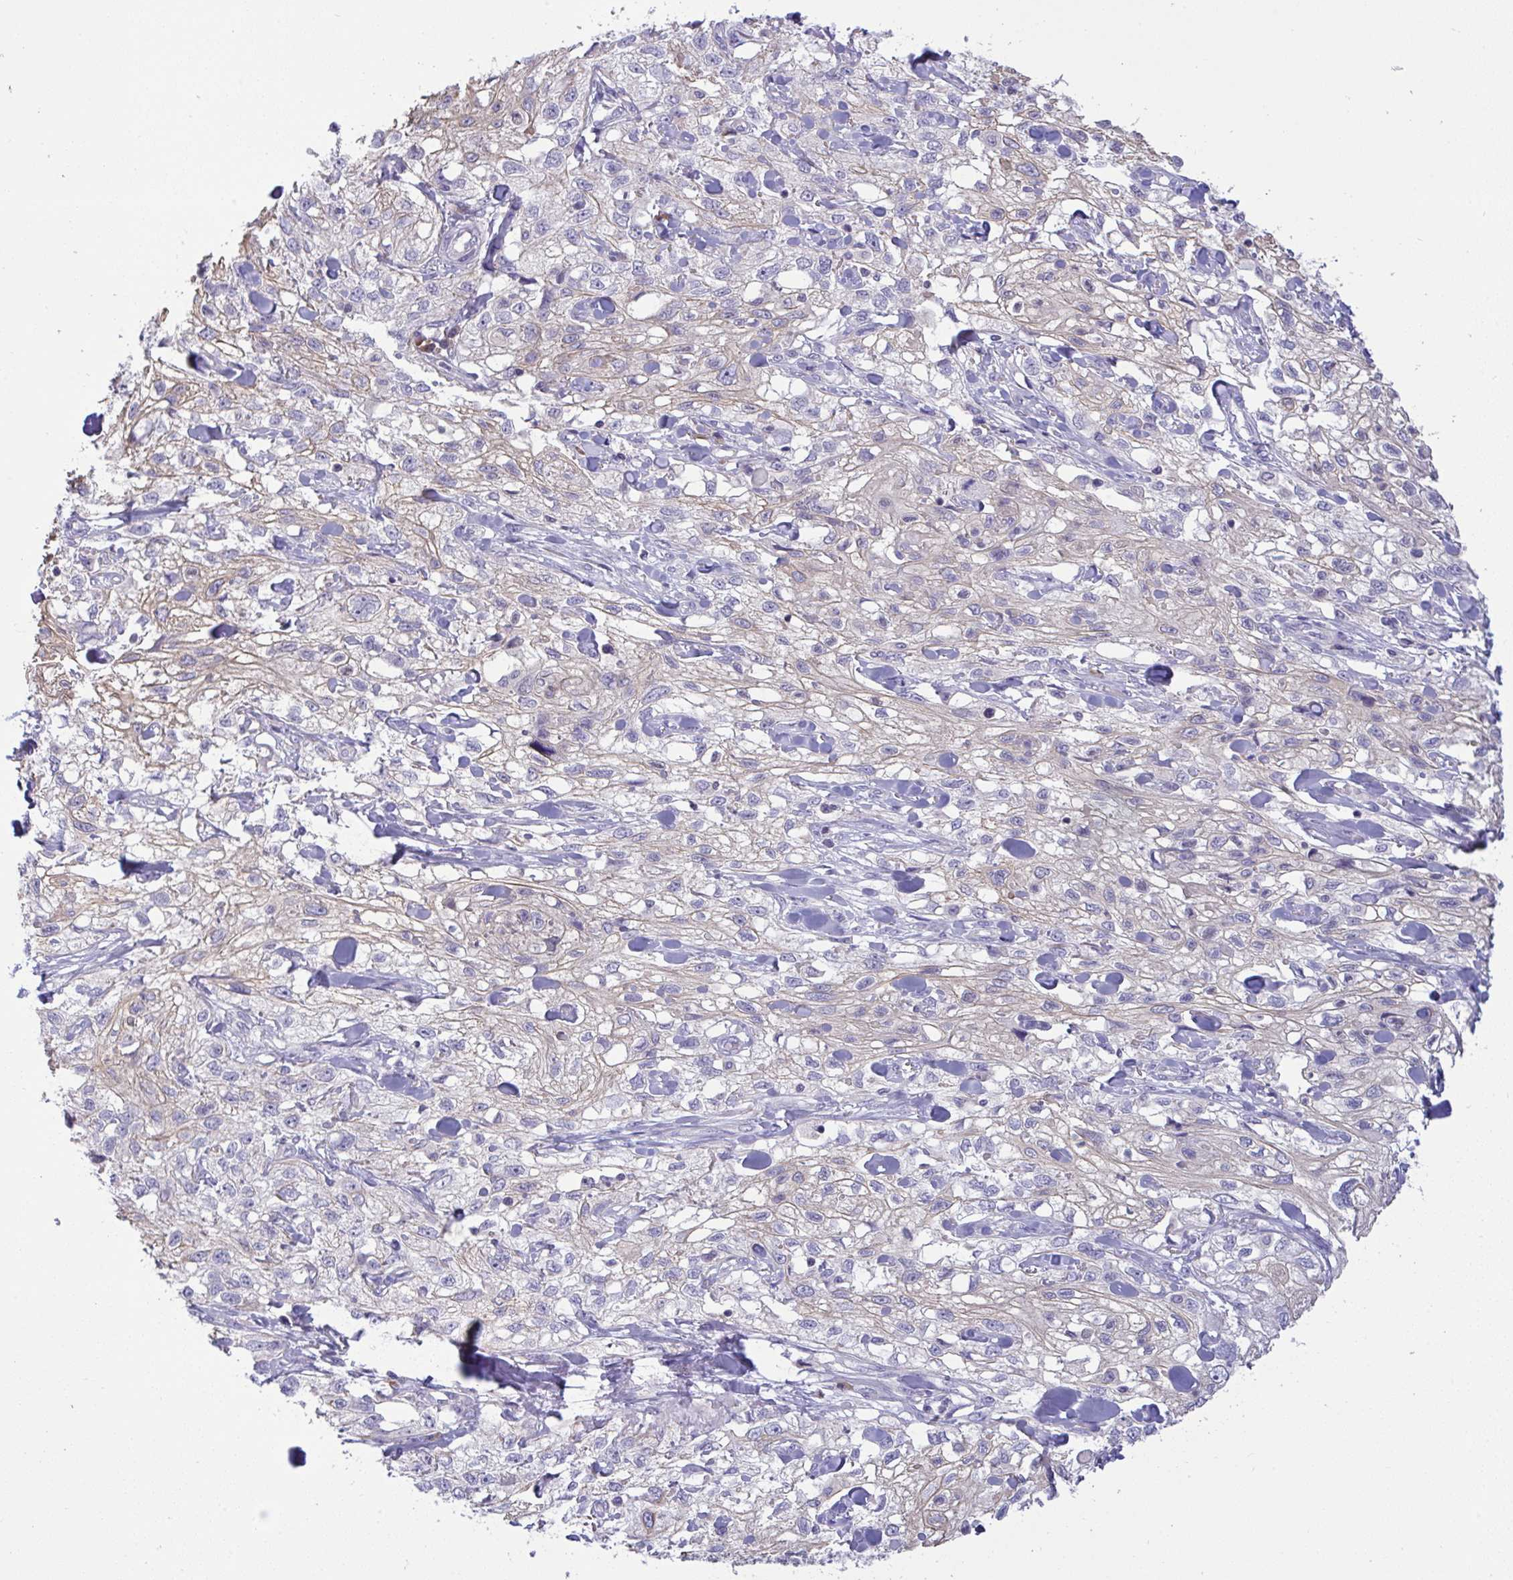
{"staining": {"intensity": "negative", "quantity": "none", "location": "none"}, "tissue": "skin cancer", "cell_type": "Tumor cells", "image_type": "cancer", "snomed": [{"axis": "morphology", "description": "Squamous cell carcinoma, NOS"}, {"axis": "topography", "description": "Skin"}, {"axis": "topography", "description": "Vulva"}], "caption": "This histopathology image is of skin cancer stained with IHC to label a protein in brown with the nuclei are counter-stained blue. There is no staining in tumor cells. The staining was performed using DAB to visualize the protein expression in brown, while the nuclei were stained in blue with hematoxylin (Magnification: 20x).", "gene": "TMEM41A", "patient": {"sex": "female", "age": 86}}